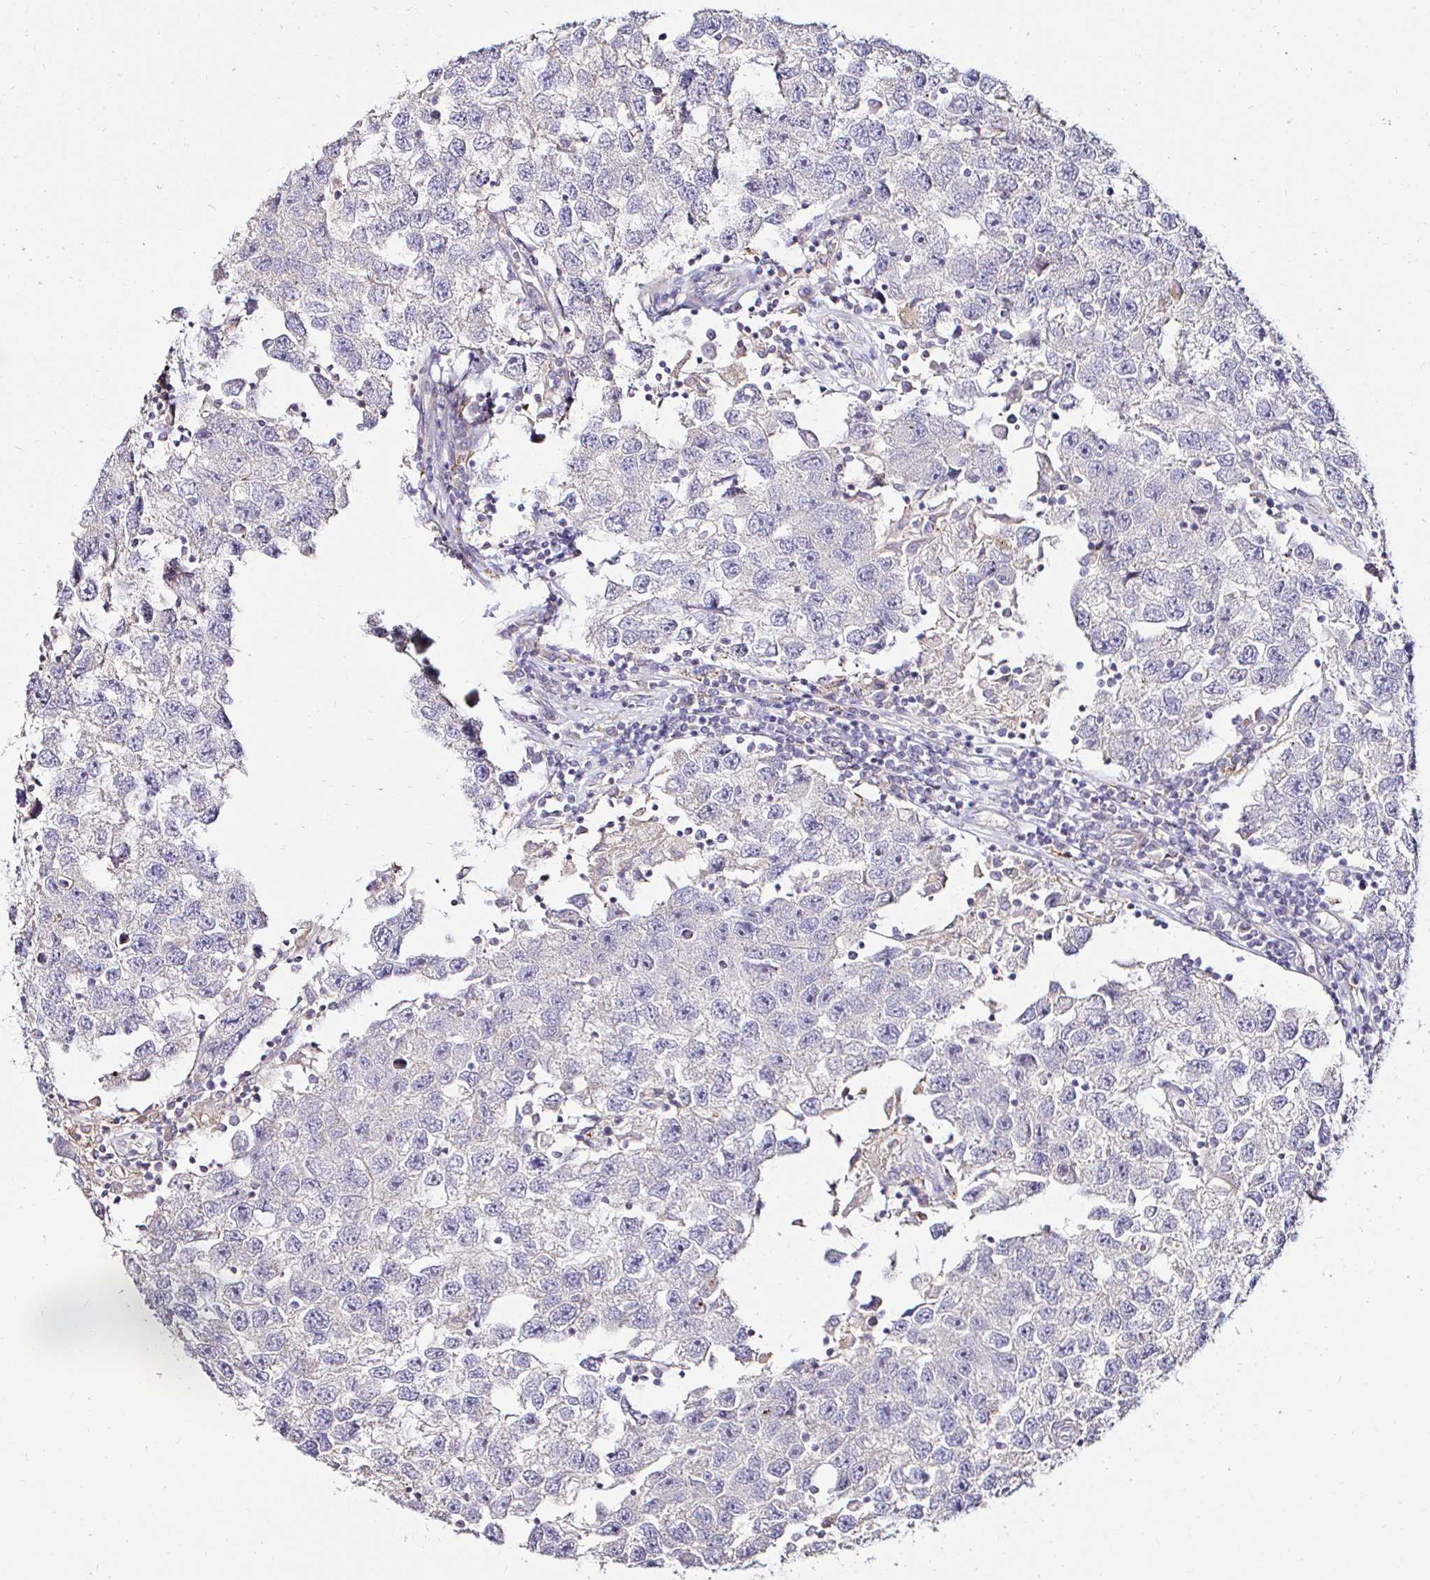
{"staining": {"intensity": "negative", "quantity": "none", "location": "none"}, "tissue": "testis cancer", "cell_type": "Tumor cells", "image_type": "cancer", "snomed": [{"axis": "morphology", "description": "Seminoma, NOS"}, {"axis": "topography", "description": "Testis"}], "caption": "Tumor cells are negative for brown protein staining in testis seminoma.", "gene": "GALNS", "patient": {"sex": "male", "age": 26}}